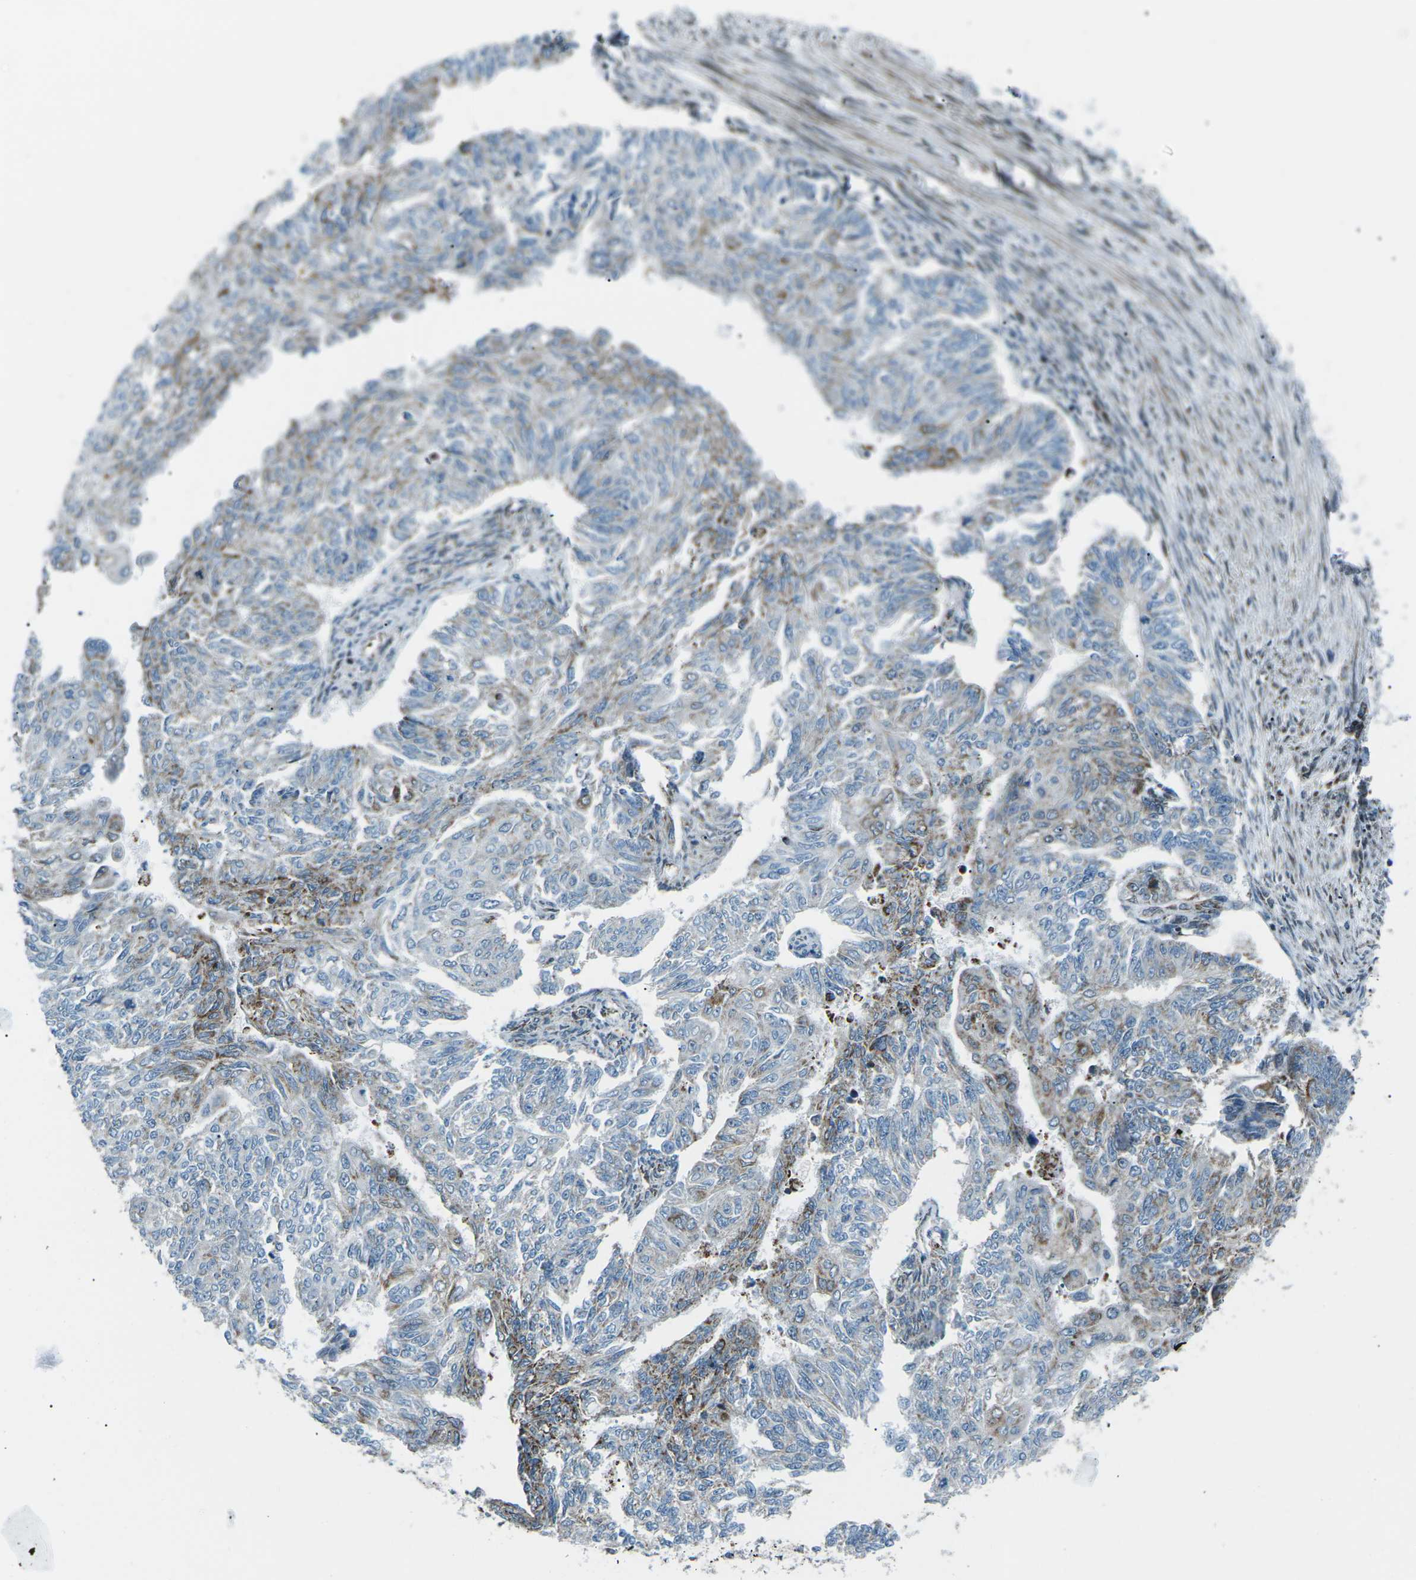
{"staining": {"intensity": "moderate", "quantity": "<25%", "location": "cytoplasmic/membranous"}, "tissue": "endometrial cancer", "cell_type": "Tumor cells", "image_type": "cancer", "snomed": [{"axis": "morphology", "description": "Adenocarcinoma, NOS"}, {"axis": "topography", "description": "Endometrium"}], "caption": "Immunohistochemical staining of human endometrial adenocarcinoma exhibits low levels of moderate cytoplasmic/membranous protein staining in approximately <25% of tumor cells. (IHC, brightfield microscopy, high magnification).", "gene": "RFESD", "patient": {"sex": "female", "age": 32}}